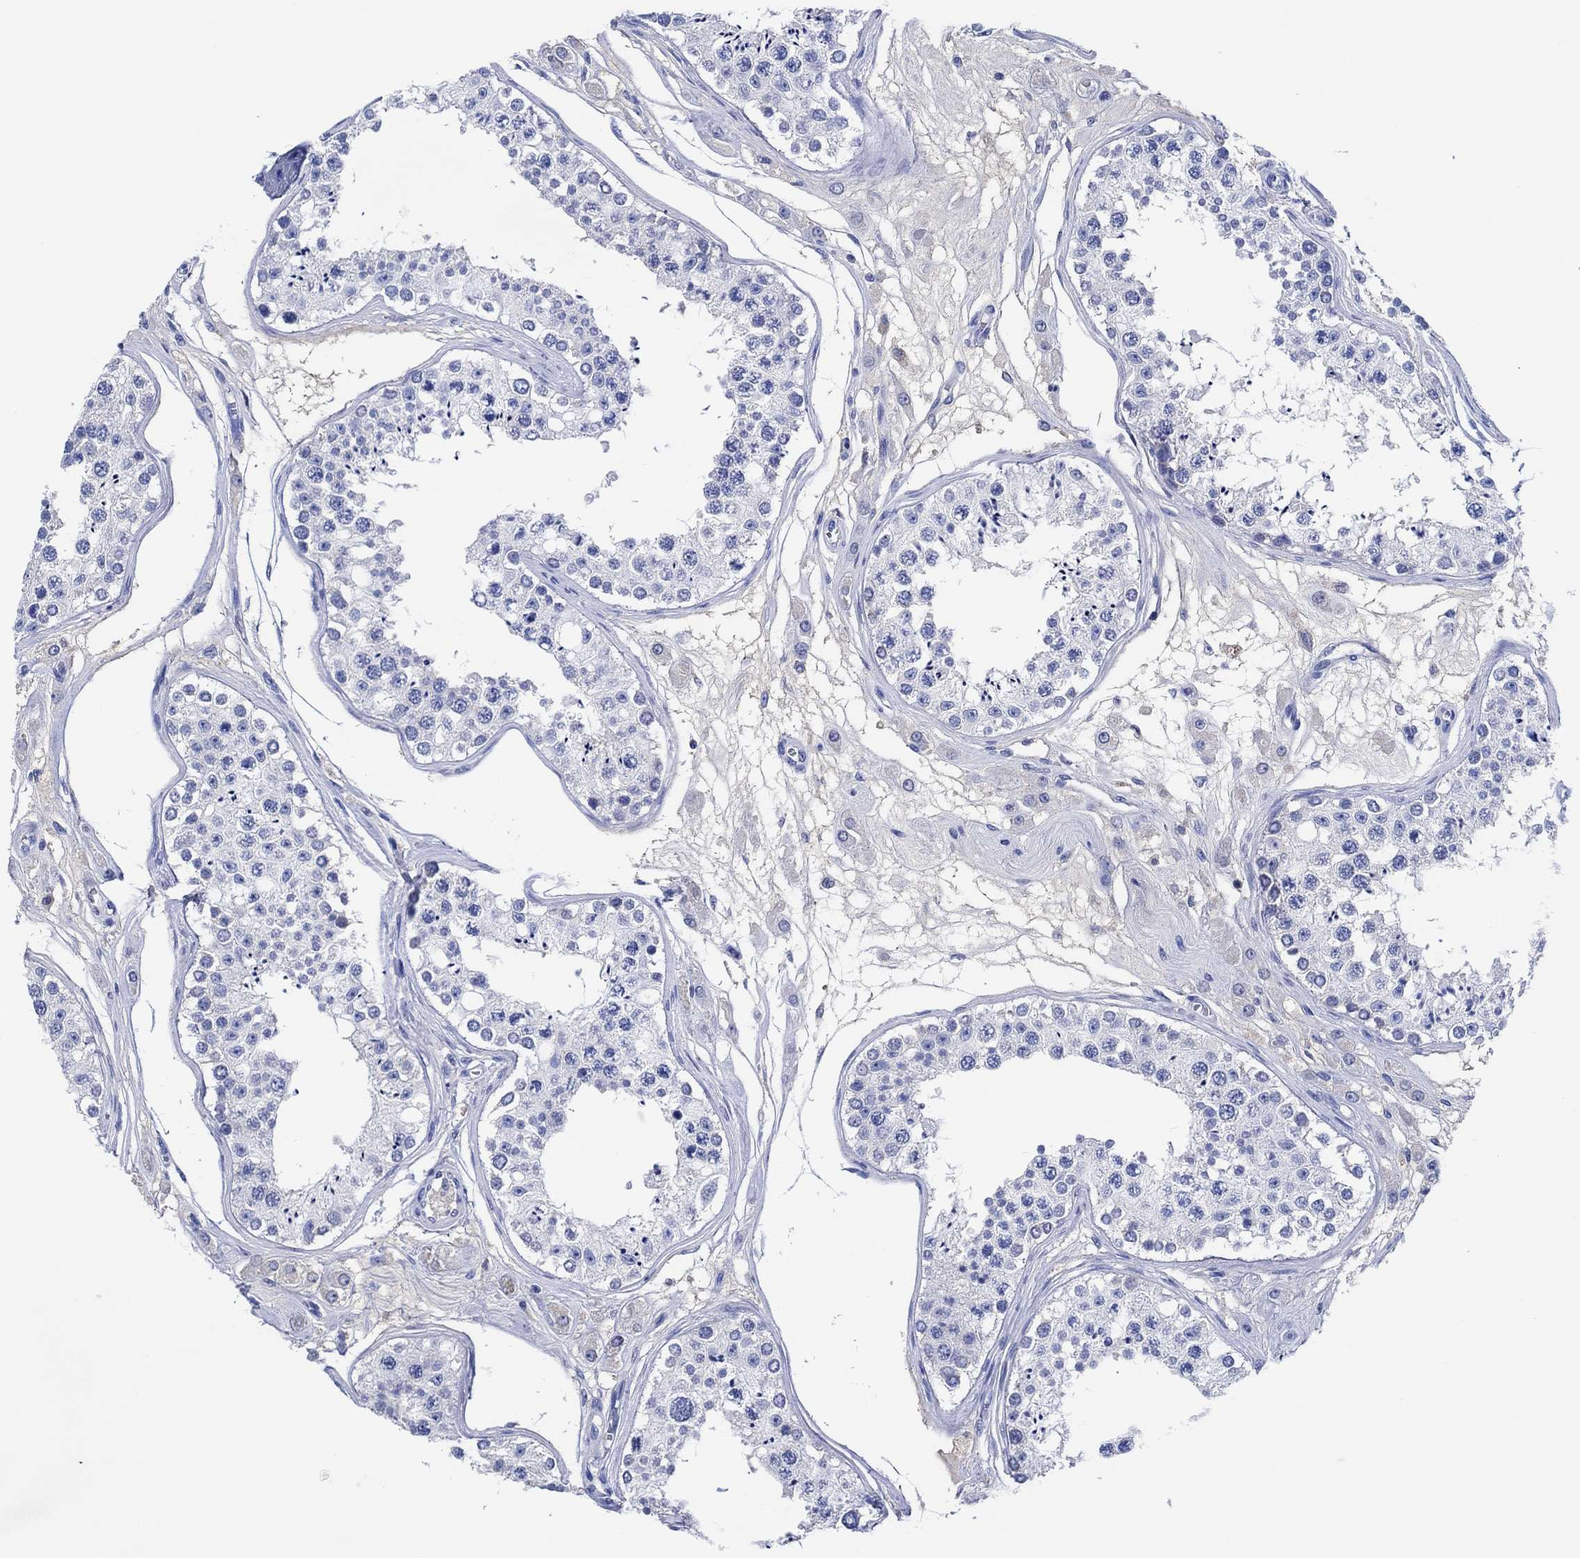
{"staining": {"intensity": "negative", "quantity": "none", "location": "none"}, "tissue": "testis", "cell_type": "Cells in seminiferous ducts", "image_type": "normal", "snomed": [{"axis": "morphology", "description": "Normal tissue, NOS"}, {"axis": "topography", "description": "Testis"}], "caption": "Protein analysis of normal testis demonstrates no significant staining in cells in seminiferous ducts. (DAB immunohistochemistry, high magnification).", "gene": "CPNE6", "patient": {"sex": "male", "age": 25}}